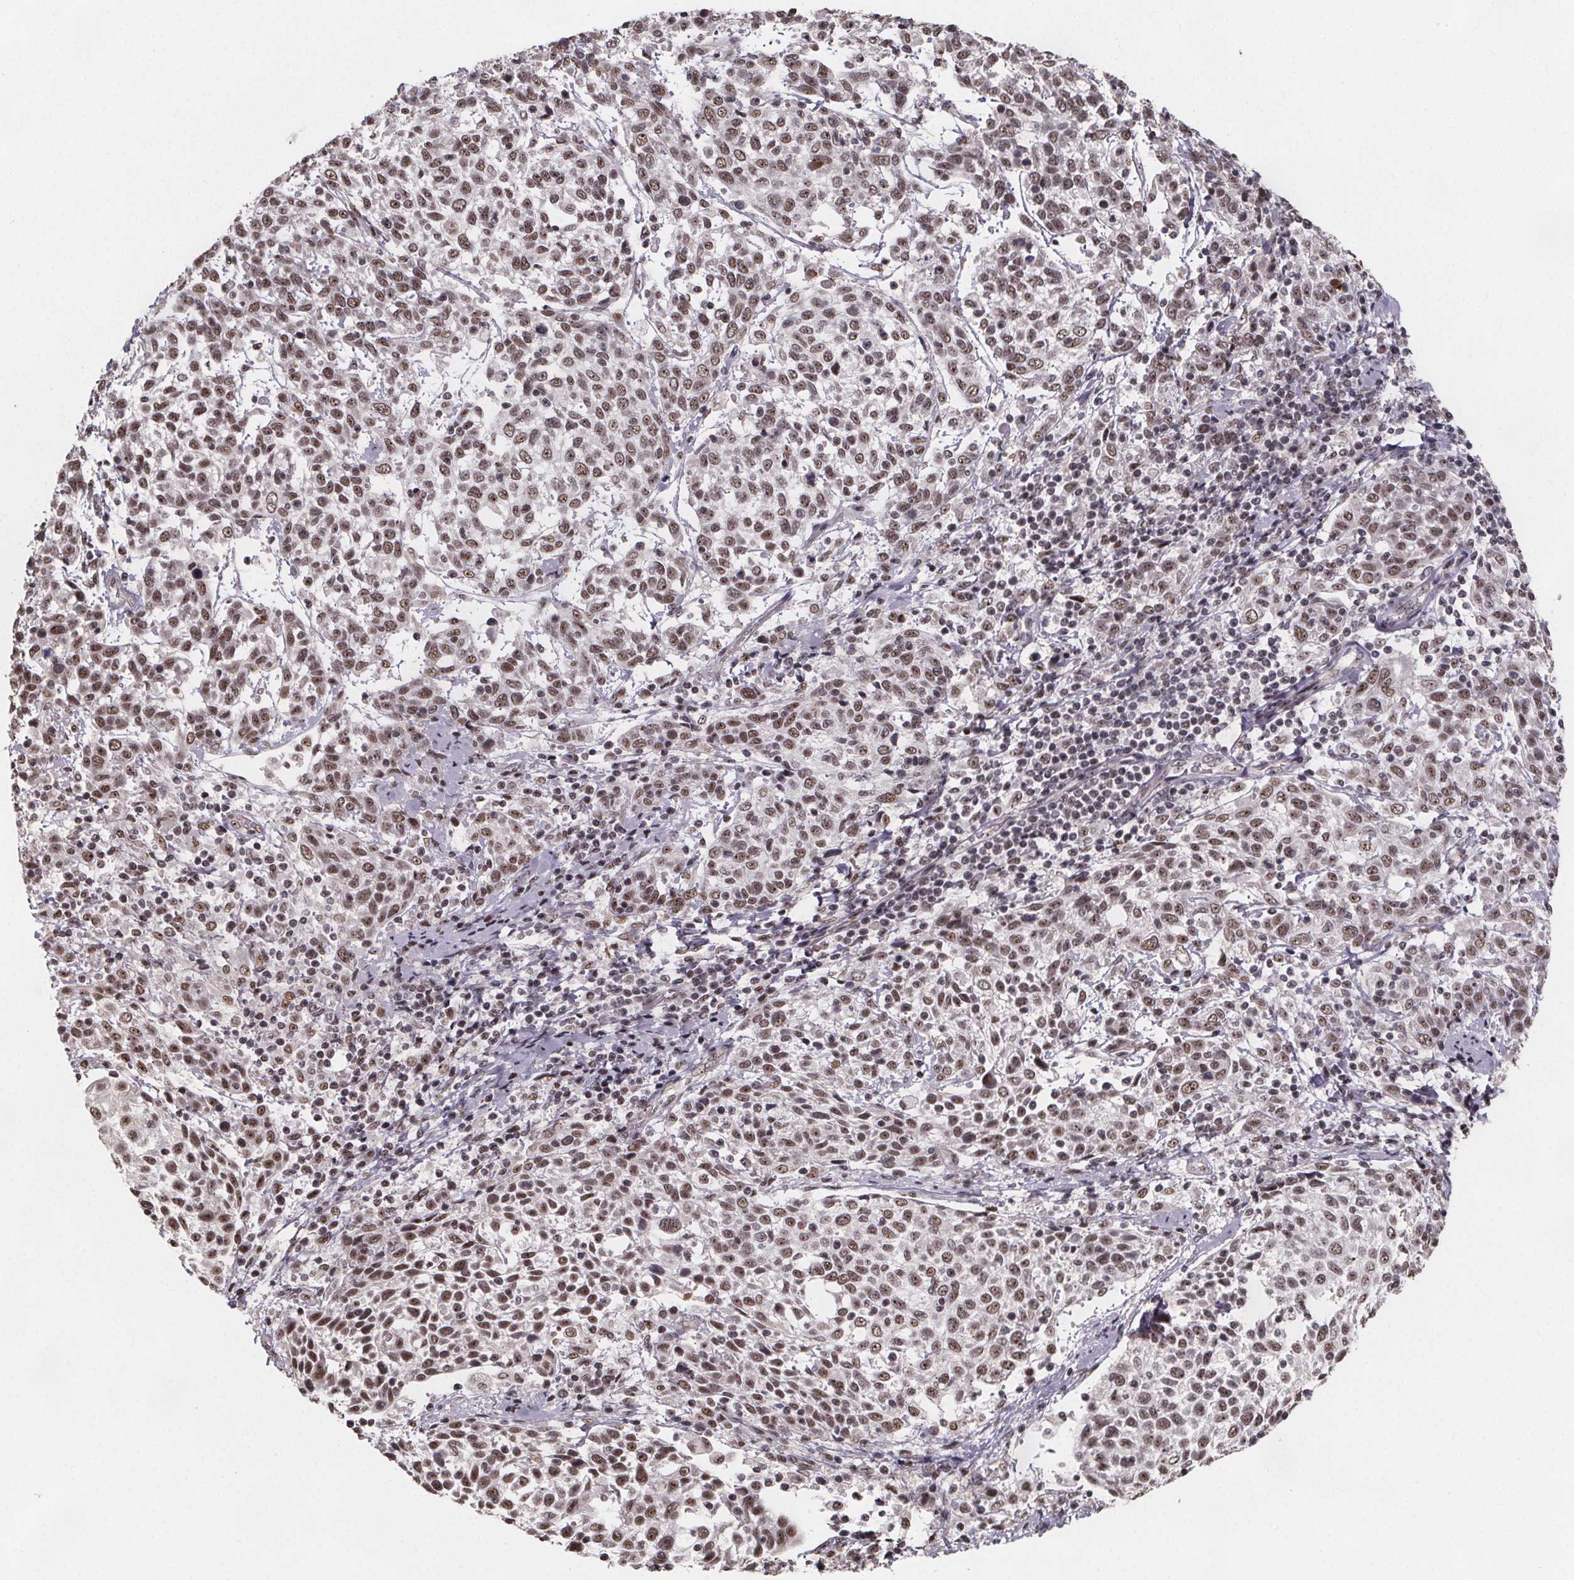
{"staining": {"intensity": "moderate", "quantity": ">75%", "location": "nuclear"}, "tissue": "cervical cancer", "cell_type": "Tumor cells", "image_type": "cancer", "snomed": [{"axis": "morphology", "description": "Squamous cell carcinoma, NOS"}, {"axis": "topography", "description": "Cervix"}], "caption": "The immunohistochemical stain shows moderate nuclear expression in tumor cells of cervical cancer tissue. Using DAB (3,3'-diaminobenzidine) (brown) and hematoxylin (blue) stains, captured at high magnification using brightfield microscopy.", "gene": "U2SURP", "patient": {"sex": "female", "age": 61}}